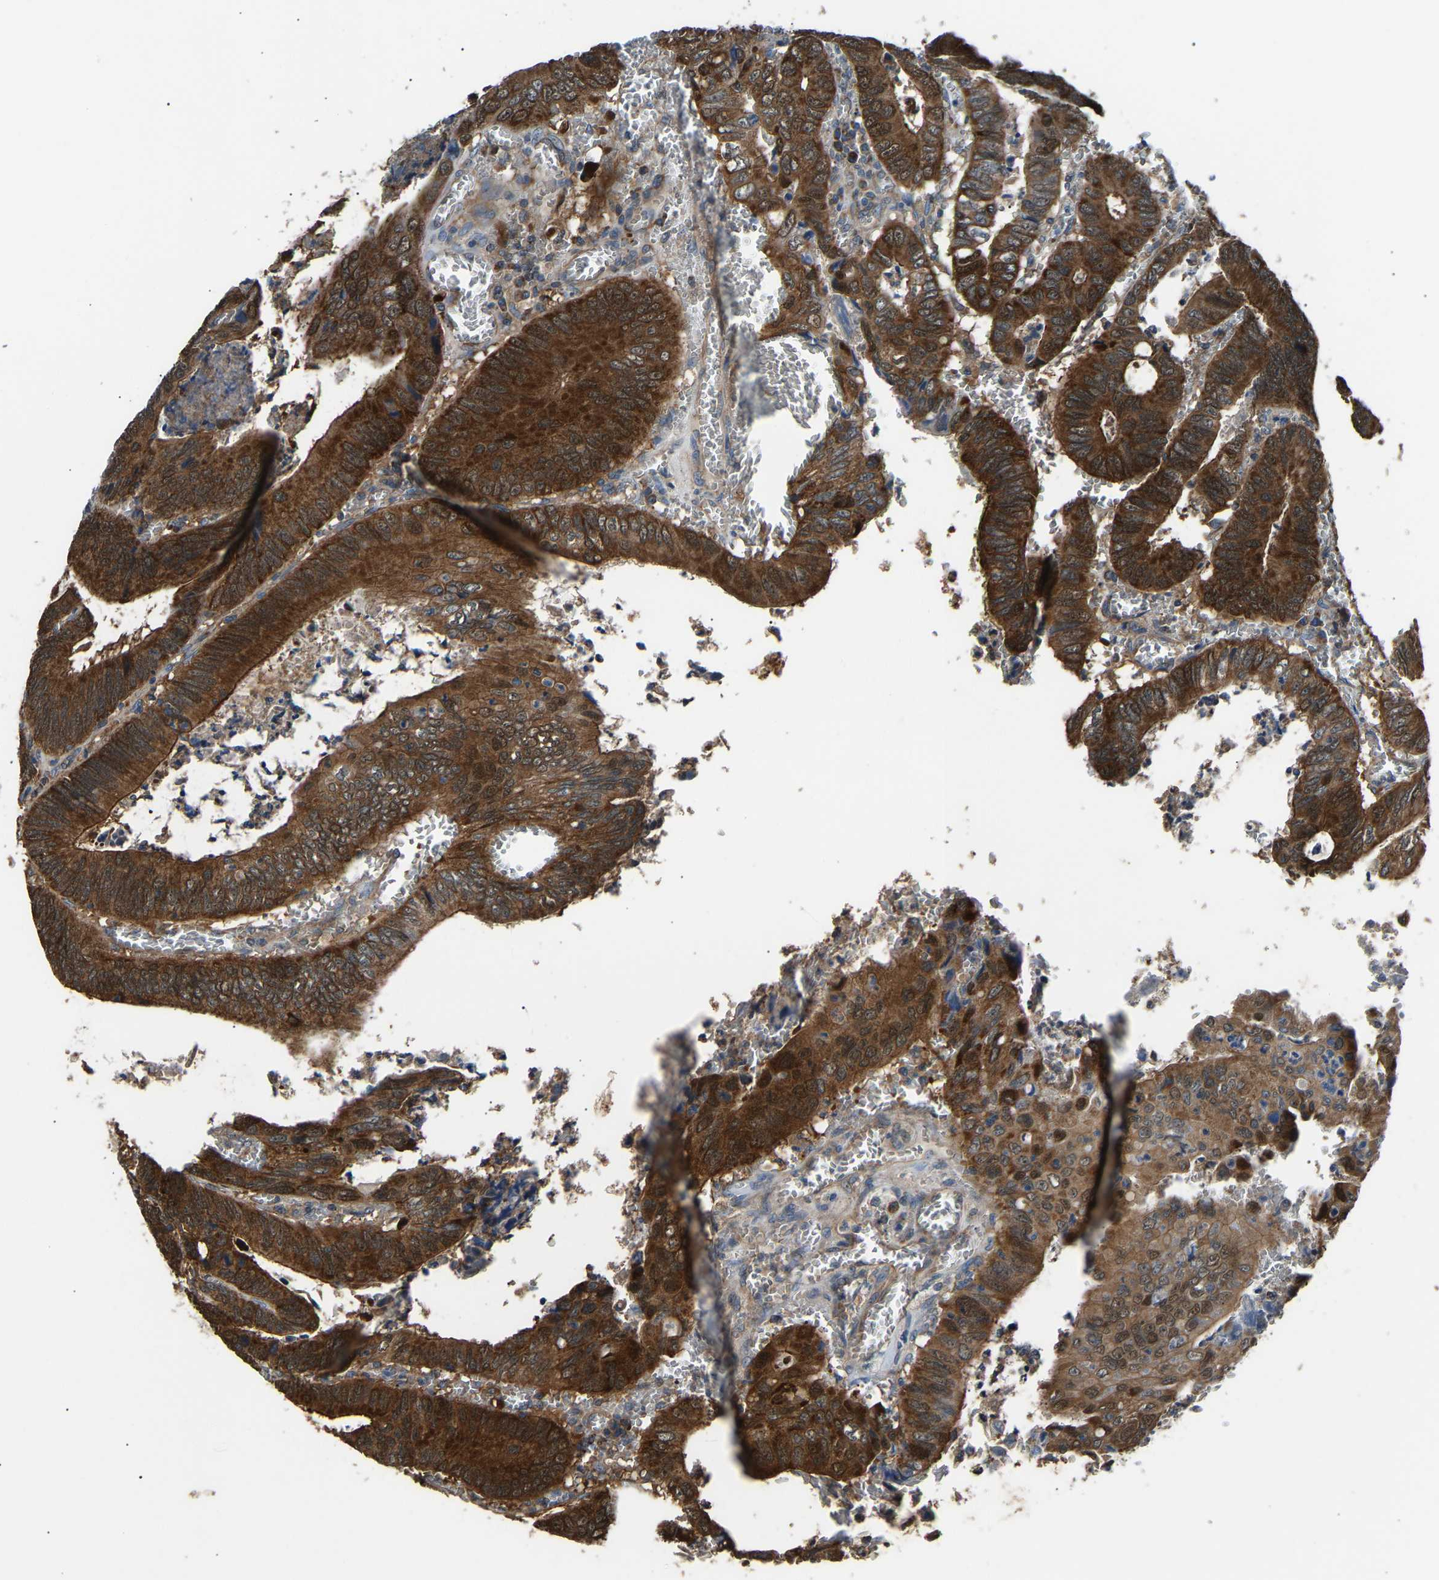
{"staining": {"intensity": "strong", "quantity": ">75%", "location": "cytoplasmic/membranous"}, "tissue": "colorectal cancer", "cell_type": "Tumor cells", "image_type": "cancer", "snomed": [{"axis": "morphology", "description": "Inflammation, NOS"}, {"axis": "morphology", "description": "Adenocarcinoma, NOS"}, {"axis": "topography", "description": "Colon"}], "caption": "High-magnification brightfield microscopy of colorectal adenocarcinoma stained with DAB (3,3'-diaminobenzidine) (brown) and counterstained with hematoxylin (blue). tumor cells exhibit strong cytoplasmic/membranous expression is seen in approximately>75% of cells.", "gene": "GGCT", "patient": {"sex": "male", "age": 72}}